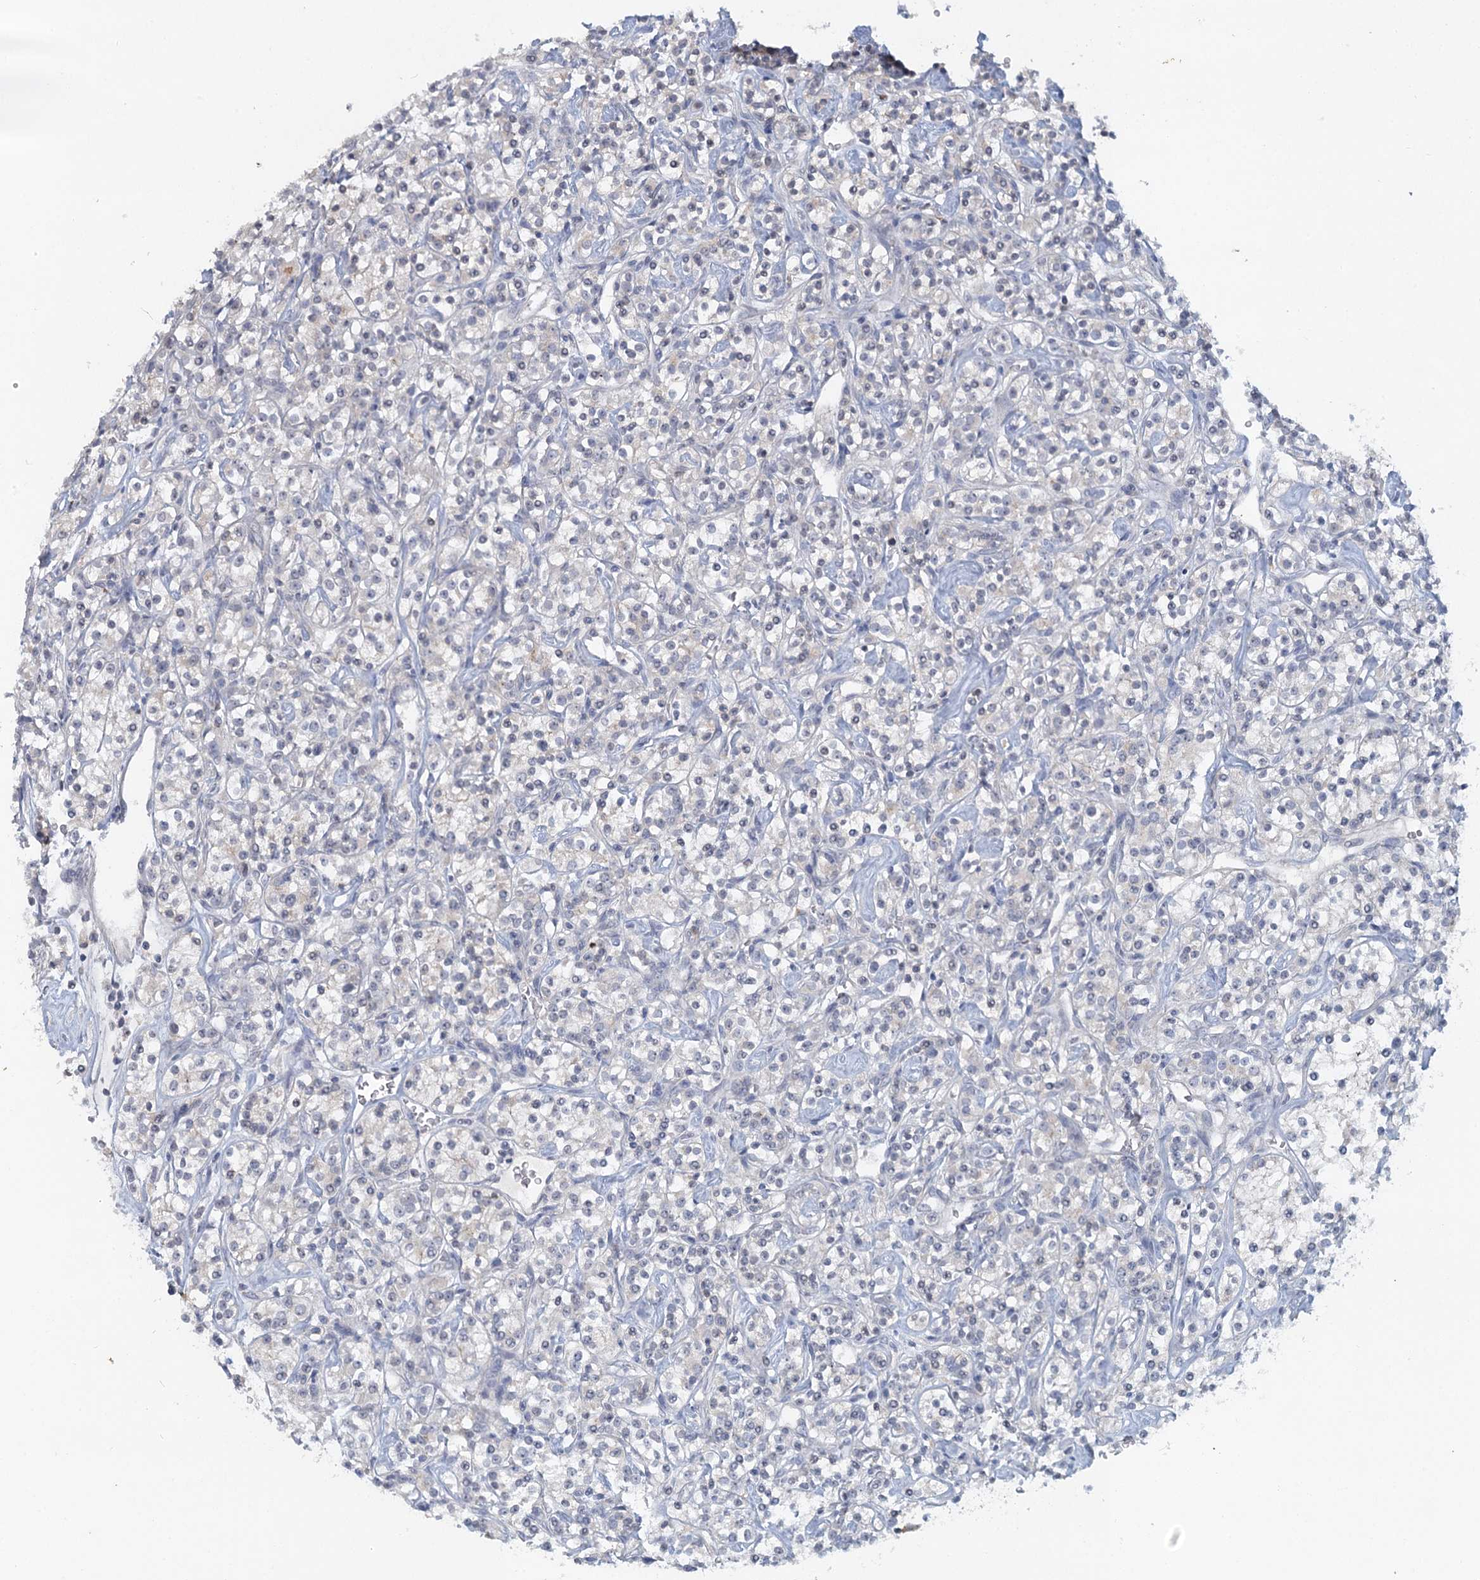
{"staining": {"intensity": "negative", "quantity": "none", "location": "none"}, "tissue": "renal cancer", "cell_type": "Tumor cells", "image_type": "cancer", "snomed": [{"axis": "morphology", "description": "Adenocarcinoma, NOS"}, {"axis": "topography", "description": "Kidney"}], "caption": "A high-resolution image shows immunohistochemistry (IHC) staining of renal cancer, which shows no significant staining in tumor cells.", "gene": "MYO7B", "patient": {"sex": "male", "age": 77}}